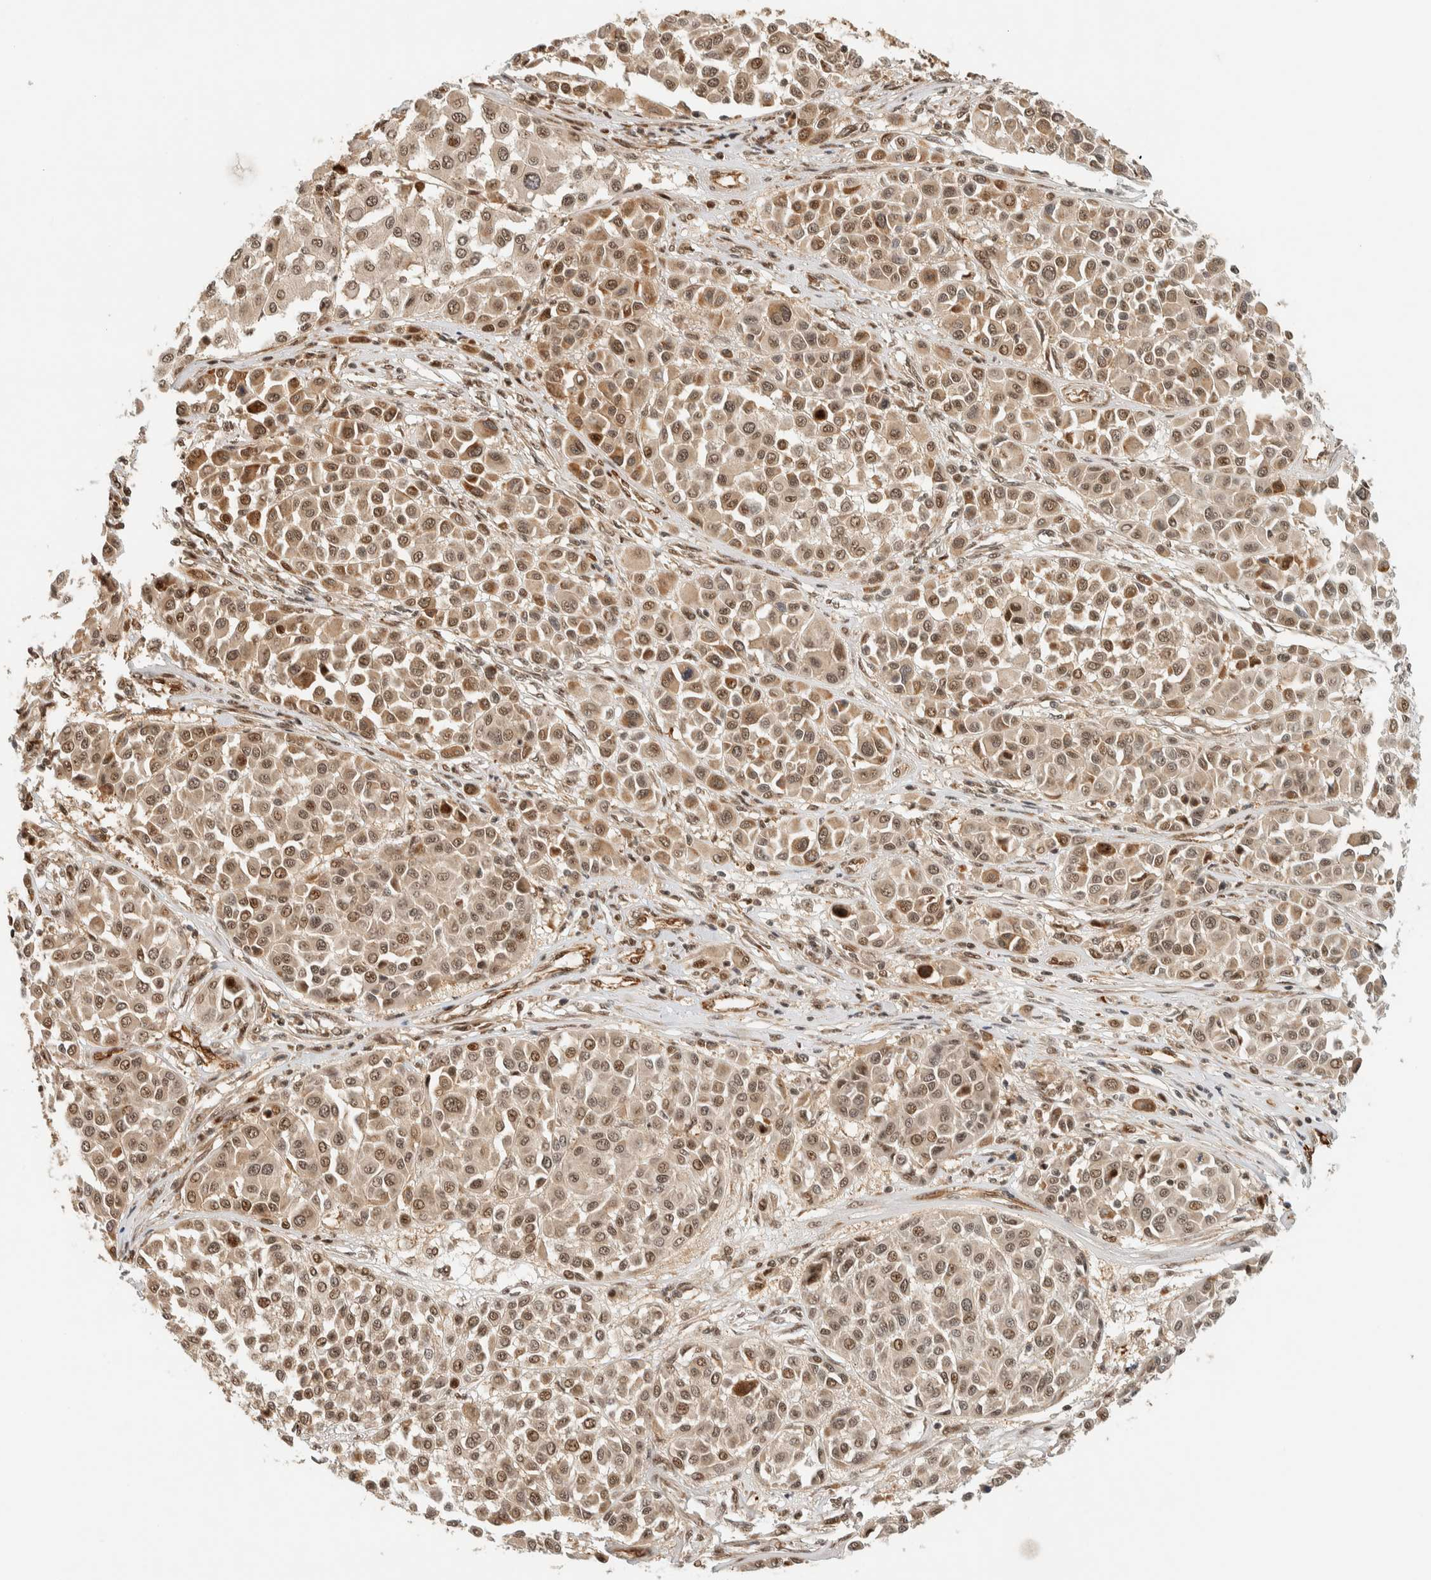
{"staining": {"intensity": "moderate", "quantity": ">75%", "location": "nuclear"}, "tissue": "melanoma", "cell_type": "Tumor cells", "image_type": "cancer", "snomed": [{"axis": "morphology", "description": "Malignant melanoma, Metastatic site"}, {"axis": "topography", "description": "Soft tissue"}], "caption": "Malignant melanoma (metastatic site) stained for a protein (brown) exhibits moderate nuclear positive positivity in about >75% of tumor cells.", "gene": "SIK1", "patient": {"sex": "male", "age": 41}}